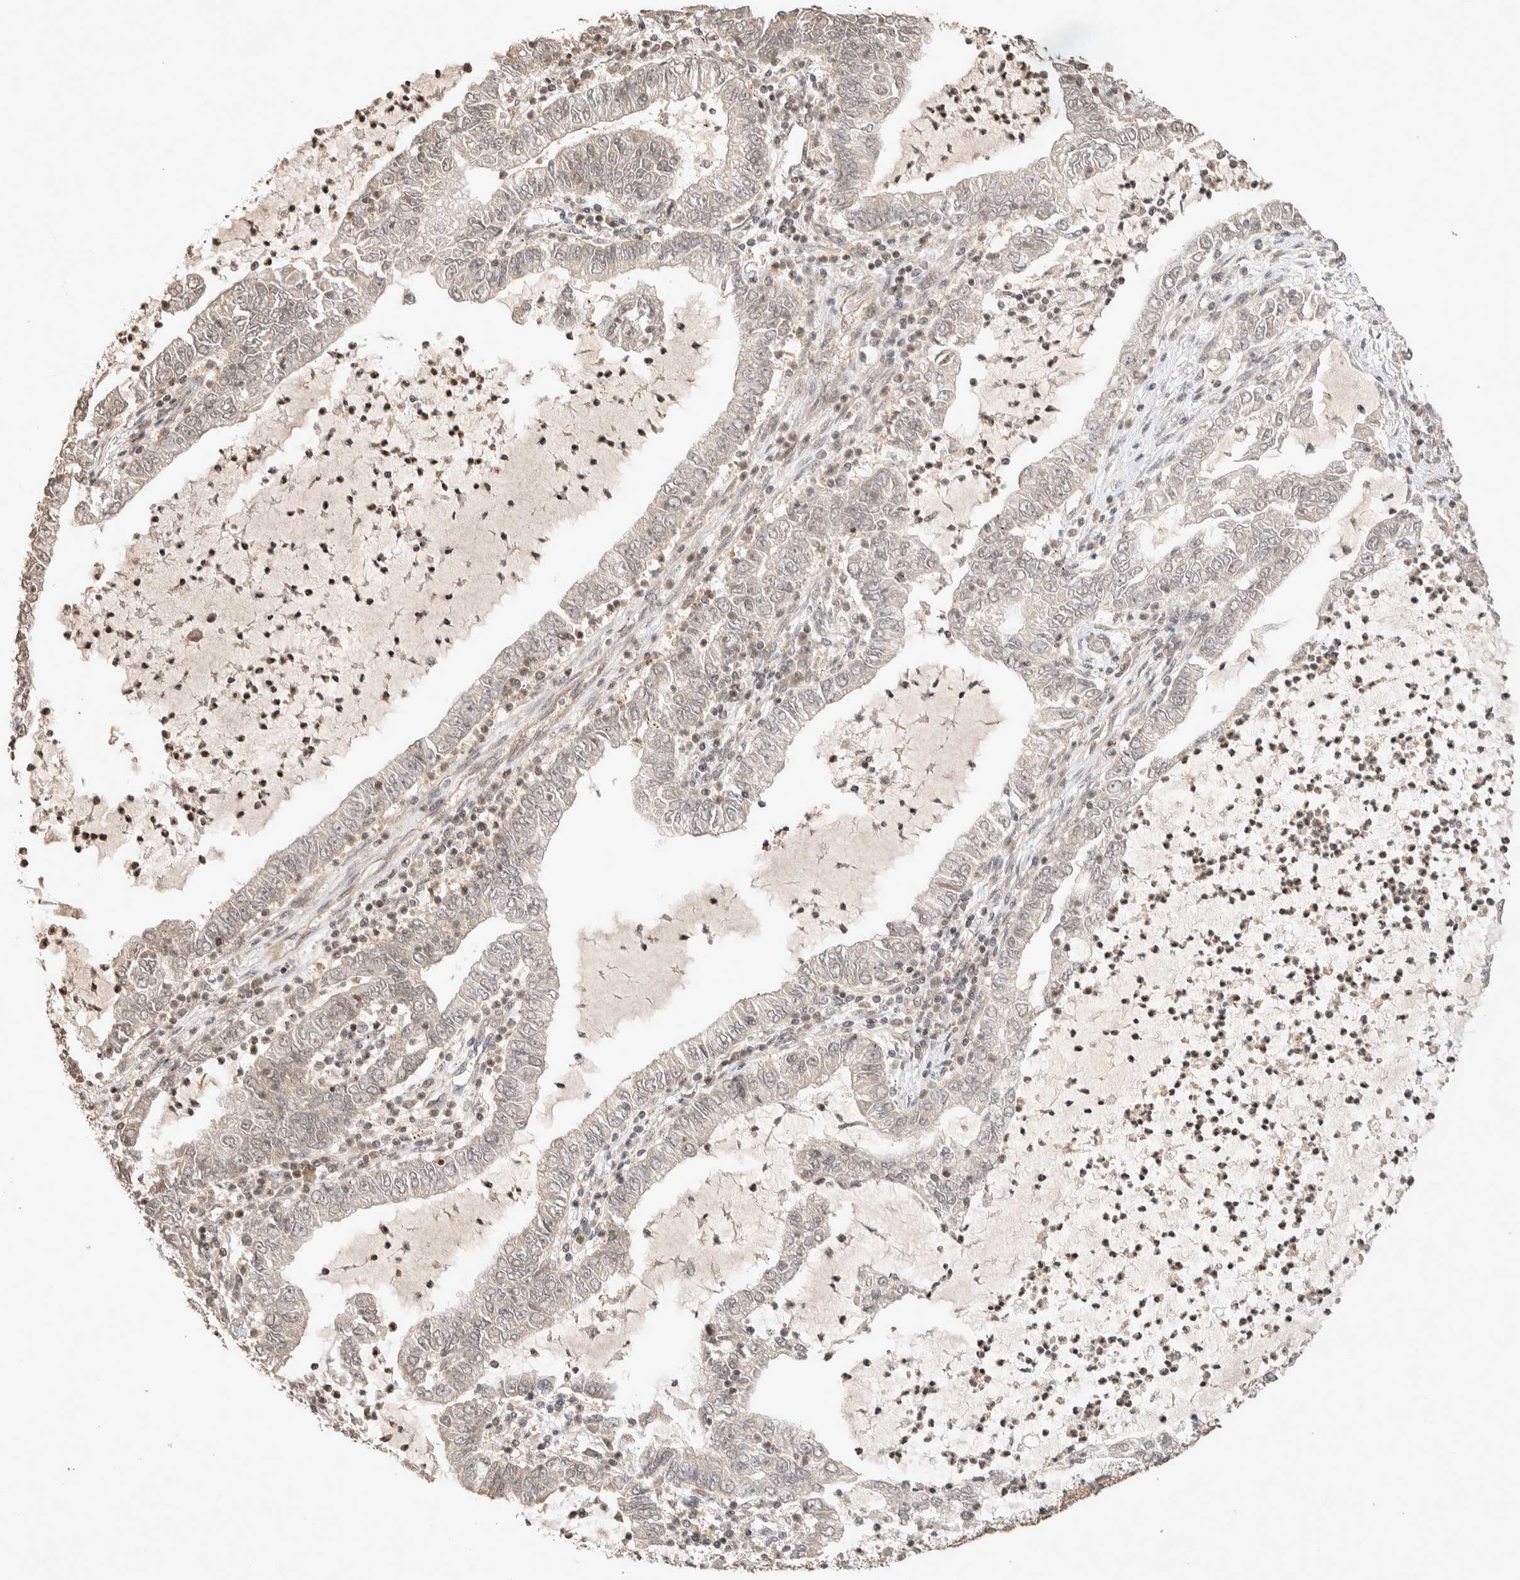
{"staining": {"intensity": "weak", "quantity": "25%-75%", "location": "cytoplasmic/membranous,nuclear"}, "tissue": "lung cancer", "cell_type": "Tumor cells", "image_type": "cancer", "snomed": [{"axis": "morphology", "description": "Adenocarcinoma, NOS"}, {"axis": "topography", "description": "Lung"}], "caption": "This is an image of immunohistochemistry staining of lung cancer (adenocarcinoma), which shows weak staining in the cytoplasmic/membranous and nuclear of tumor cells.", "gene": "THRA", "patient": {"sex": "female", "age": 51}}